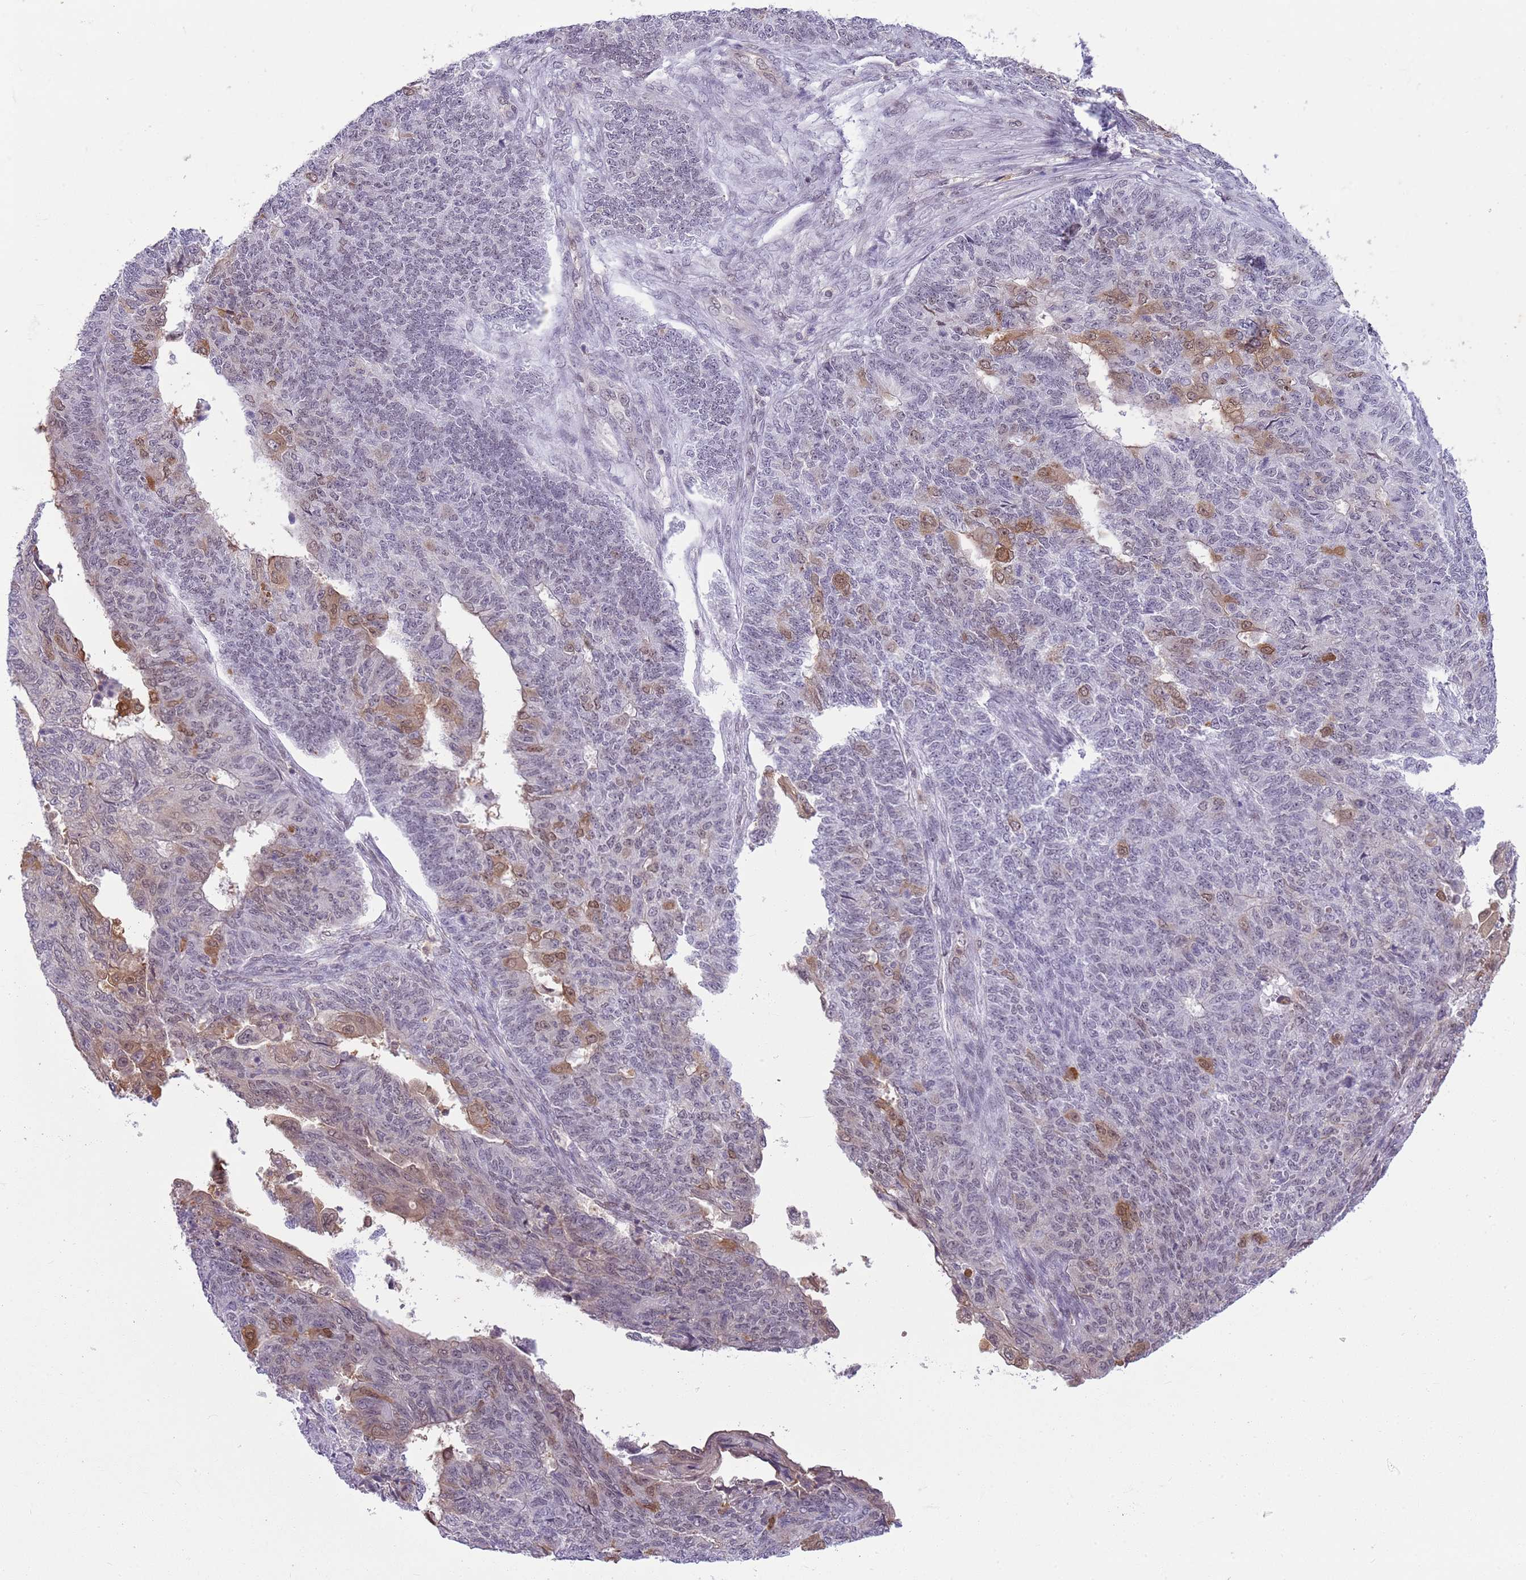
{"staining": {"intensity": "moderate", "quantity": "<25%", "location": "cytoplasmic/membranous,nuclear"}, "tissue": "endometrial cancer", "cell_type": "Tumor cells", "image_type": "cancer", "snomed": [{"axis": "morphology", "description": "Adenocarcinoma, NOS"}, {"axis": "topography", "description": "Endometrium"}], "caption": "A photomicrograph of endometrial adenocarcinoma stained for a protein shows moderate cytoplasmic/membranous and nuclear brown staining in tumor cells. (Brightfield microscopy of DAB IHC at high magnification).", "gene": "DHX32", "patient": {"sex": "female", "age": 32}}